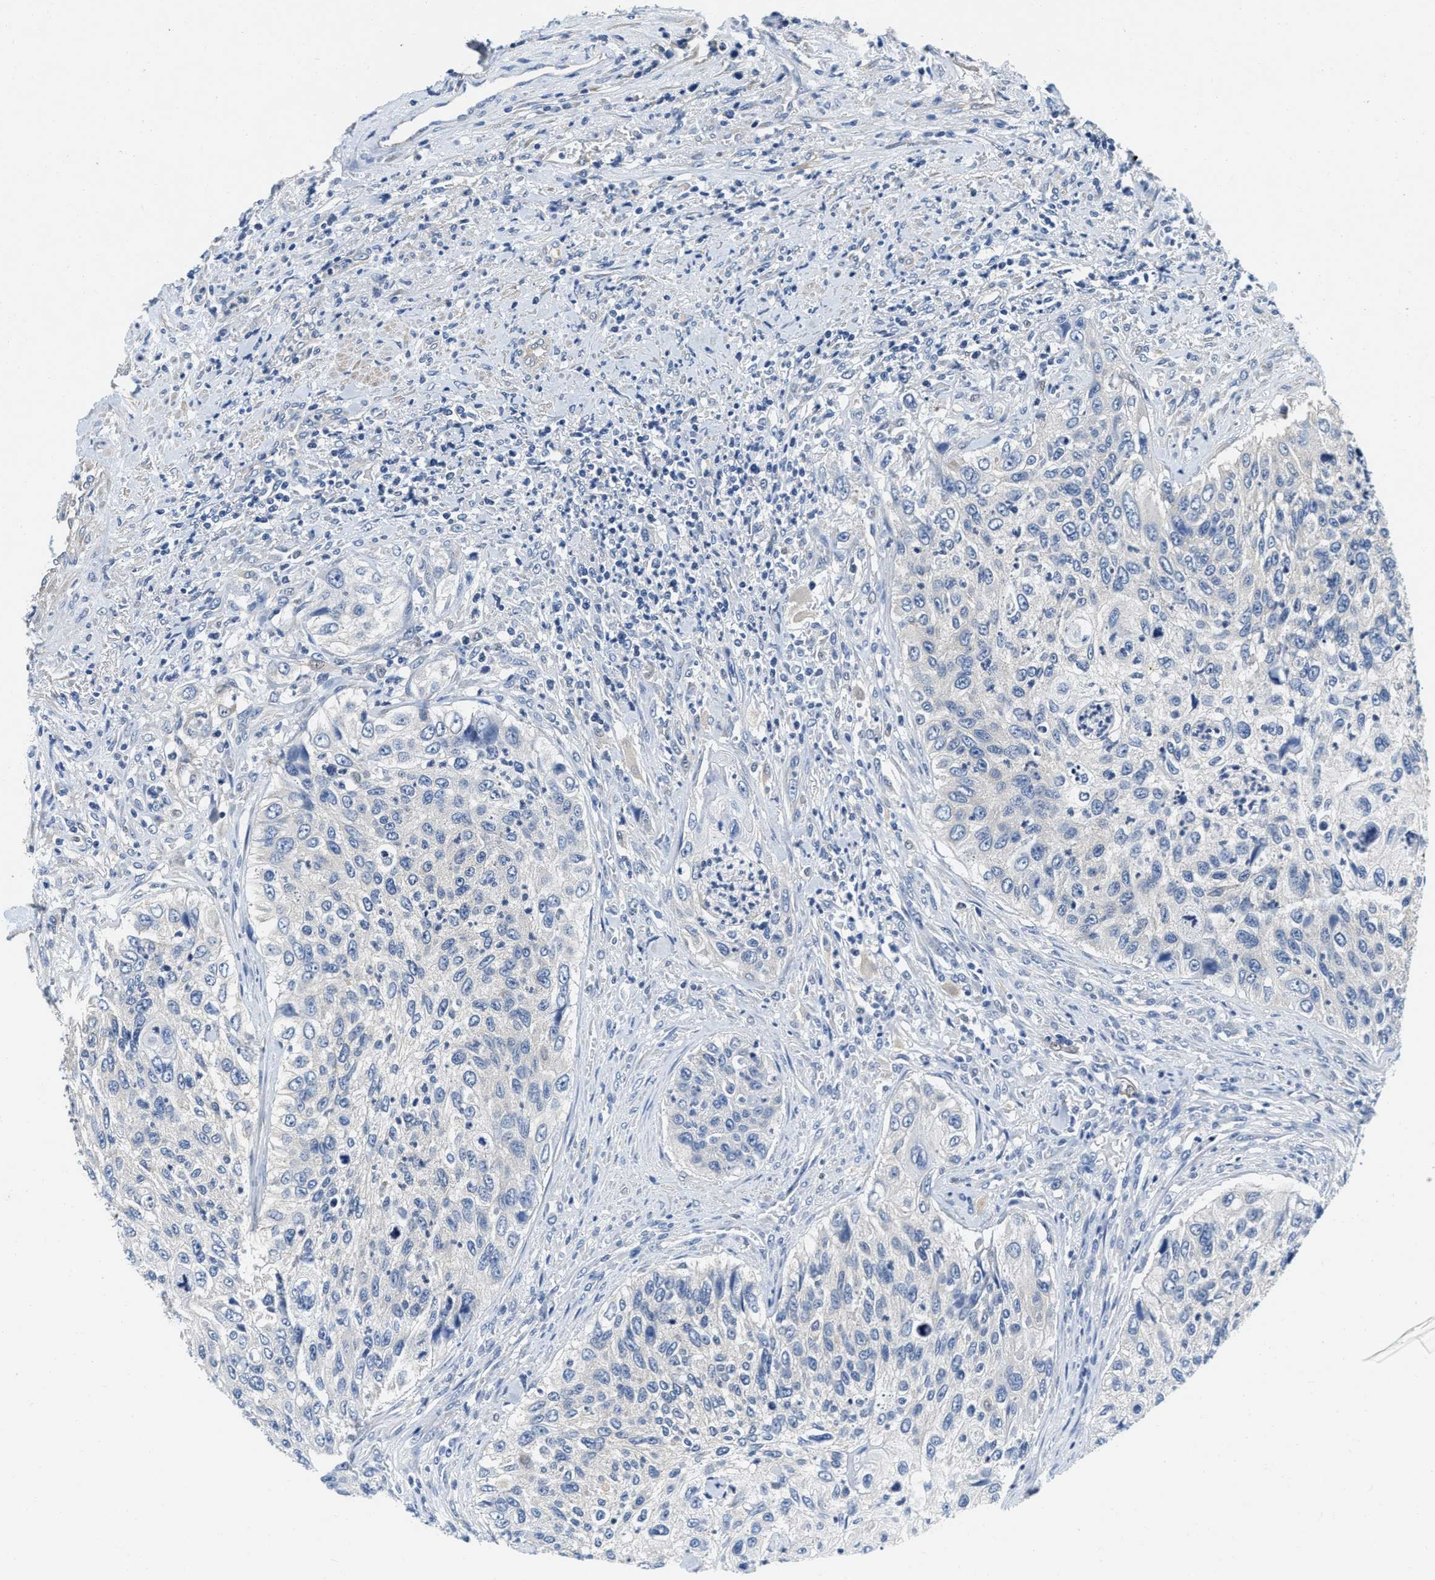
{"staining": {"intensity": "negative", "quantity": "none", "location": "none"}, "tissue": "urothelial cancer", "cell_type": "Tumor cells", "image_type": "cancer", "snomed": [{"axis": "morphology", "description": "Urothelial carcinoma, High grade"}, {"axis": "topography", "description": "Urinary bladder"}], "caption": "There is no significant positivity in tumor cells of urothelial cancer.", "gene": "EIF2AK2", "patient": {"sex": "female", "age": 60}}